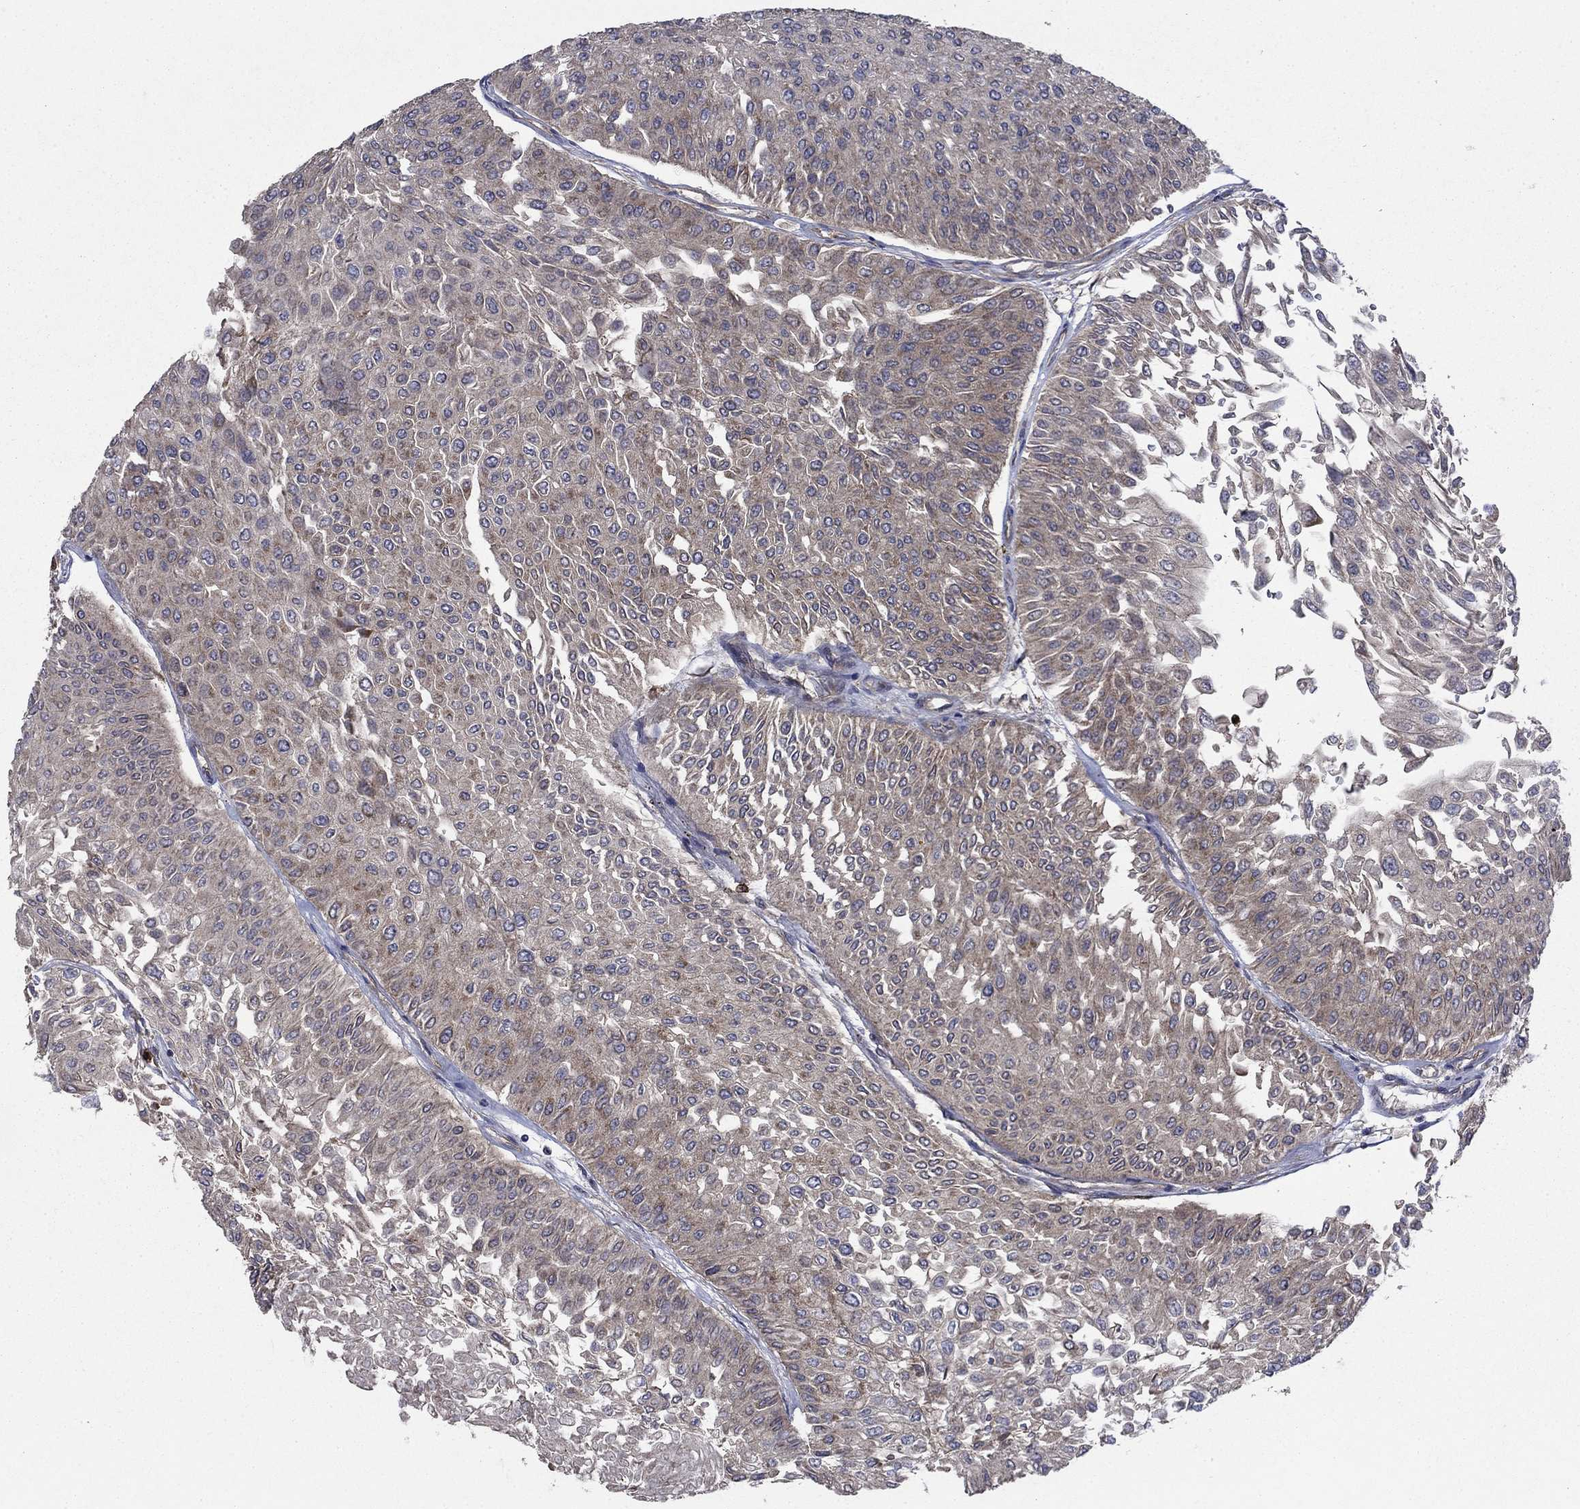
{"staining": {"intensity": "weak", "quantity": "<25%", "location": "cytoplasmic/membranous"}, "tissue": "urothelial cancer", "cell_type": "Tumor cells", "image_type": "cancer", "snomed": [{"axis": "morphology", "description": "Urothelial carcinoma, Low grade"}, {"axis": "topography", "description": "Urinary bladder"}], "caption": "Tumor cells show no significant expression in low-grade urothelial carcinoma. (Brightfield microscopy of DAB IHC at high magnification).", "gene": "RNF19B", "patient": {"sex": "male", "age": 67}}